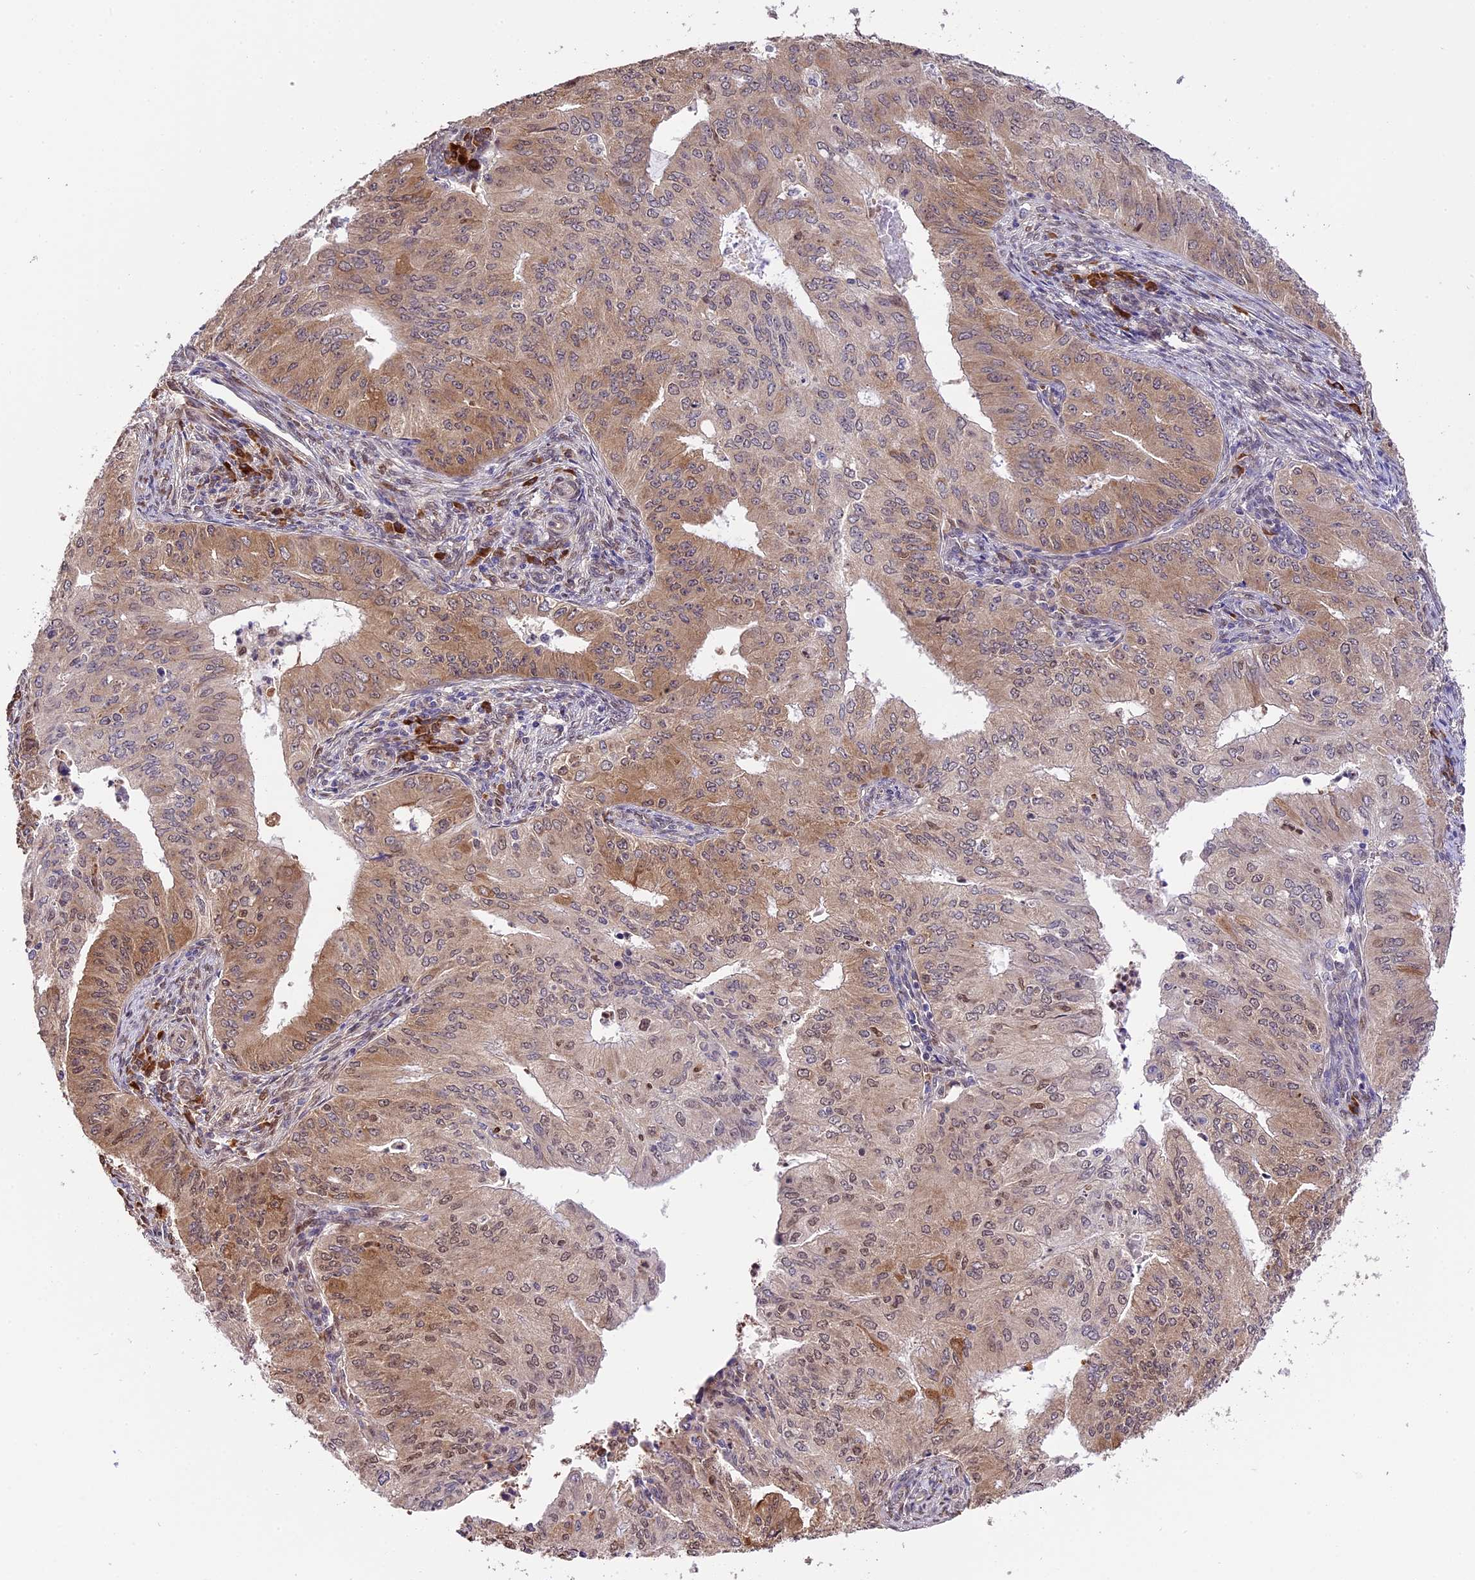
{"staining": {"intensity": "moderate", "quantity": "25%-75%", "location": "cytoplasmic/membranous,nuclear"}, "tissue": "endometrial cancer", "cell_type": "Tumor cells", "image_type": "cancer", "snomed": [{"axis": "morphology", "description": "Adenocarcinoma, NOS"}, {"axis": "topography", "description": "Endometrium"}], "caption": "This image exhibits endometrial adenocarcinoma stained with IHC to label a protein in brown. The cytoplasmic/membranous and nuclear of tumor cells show moderate positivity for the protein. Nuclei are counter-stained blue.", "gene": "HERPUD1", "patient": {"sex": "female", "age": 50}}